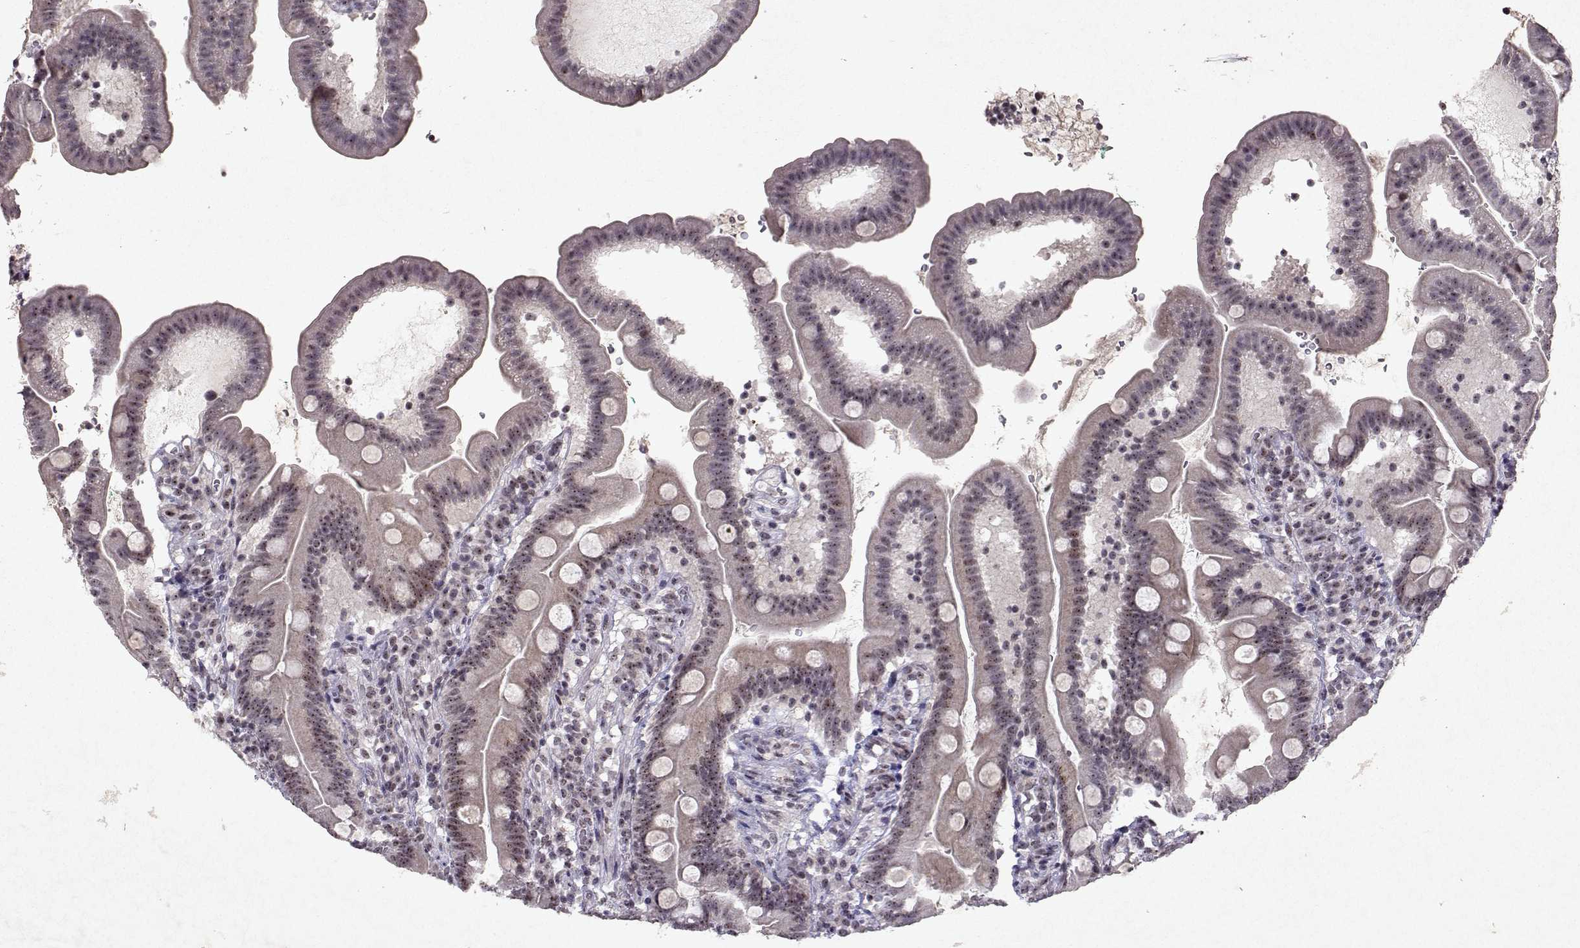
{"staining": {"intensity": "moderate", "quantity": "25%-75%", "location": "nuclear"}, "tissue": "duodenum", "cell_type": "Glandular cells", "image_type": "normal", "snomed": [{"axis": "morphology", "description": "Normal tissue, NOS"}, {"axis": "topography", "description": "Duodenum"}], "caption": "Immunohistochemistry micrograph of benign human duodenum stained for a protein (brown), which demonstrates medium levels of moderate nuclear staining in about 25%-75% of glandular cells.", "gene": "DDX56", "patient": {"sex": "female", "age": 67}}